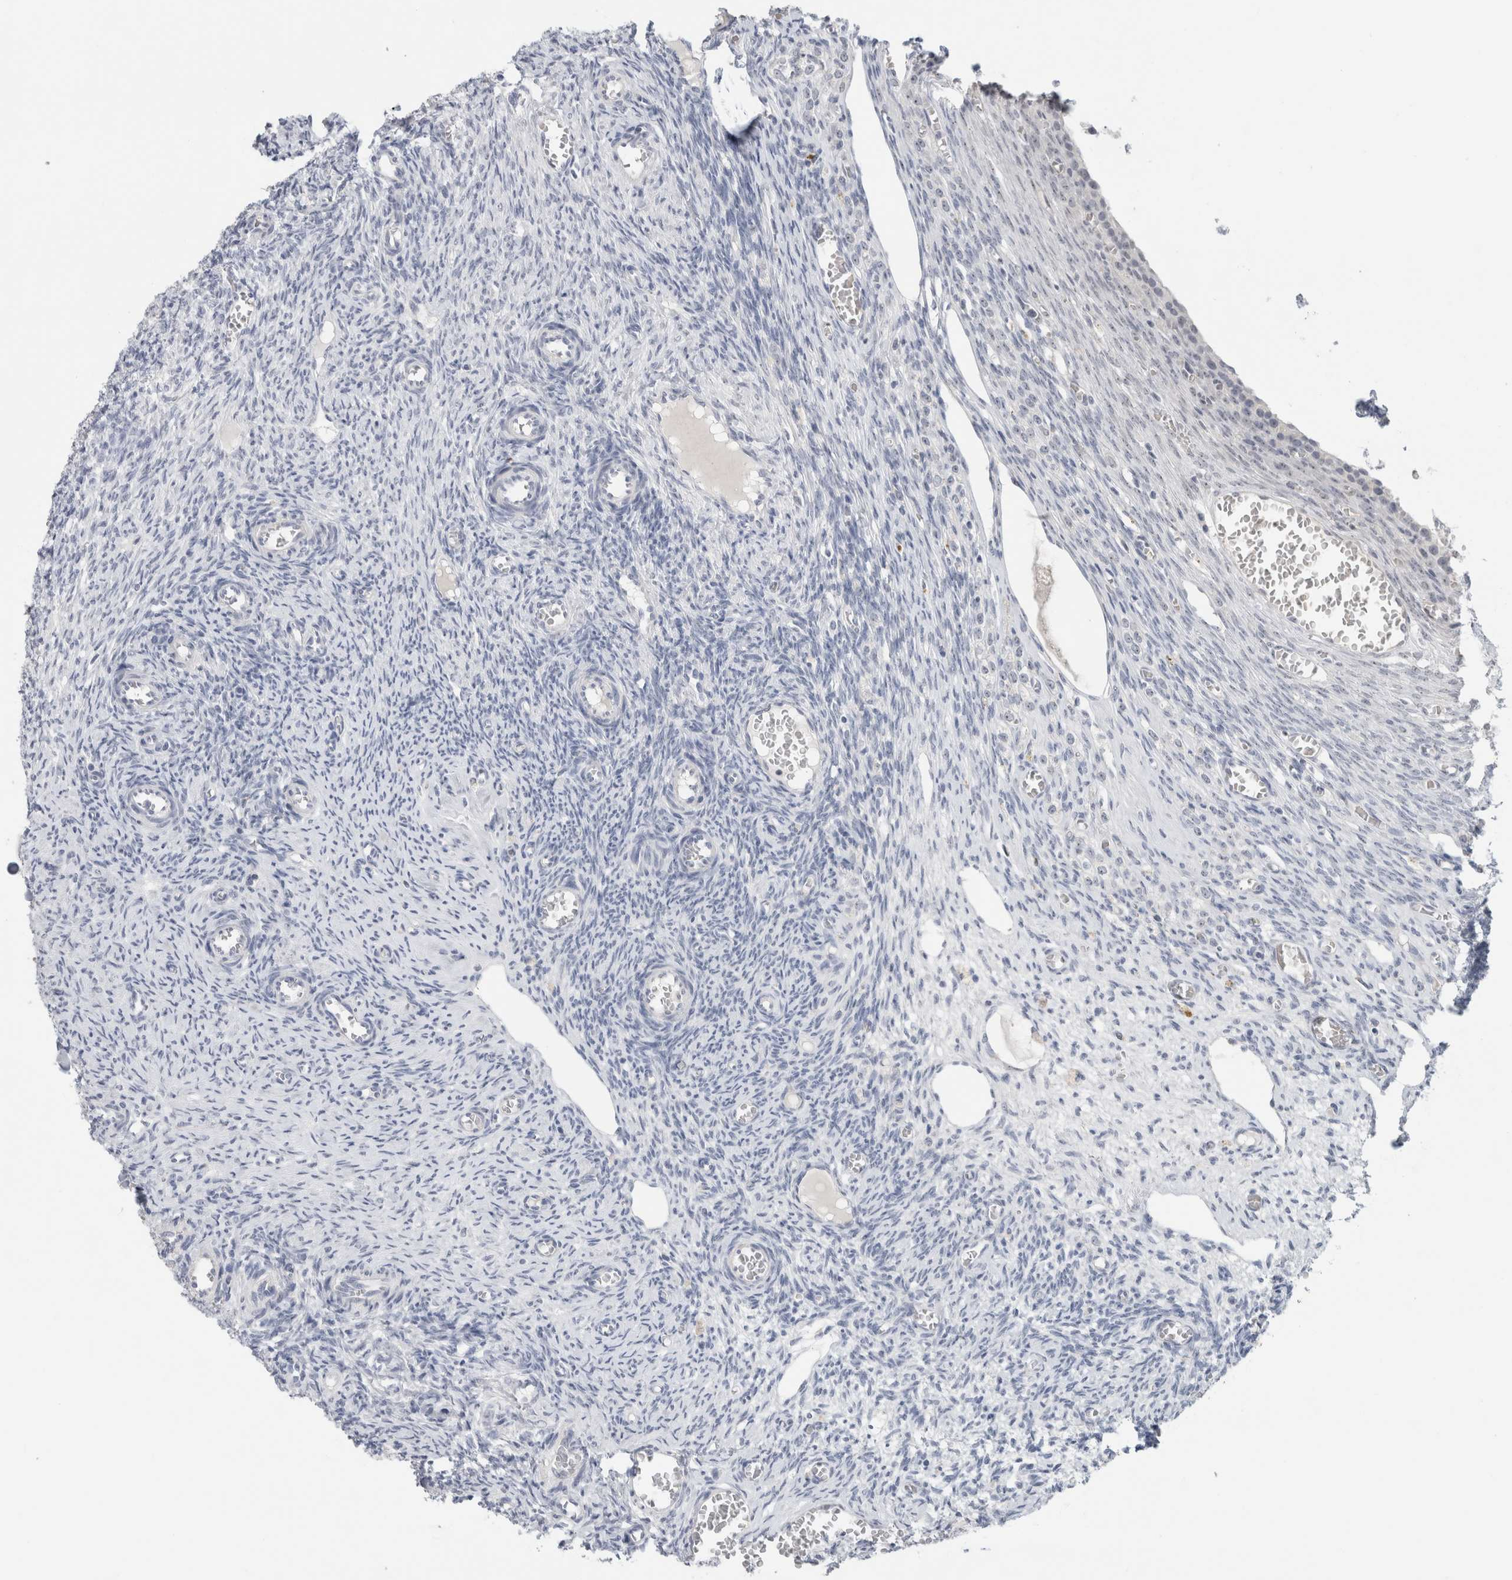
{"staining": {"intensity": "negative", "quantity": "none", "location": "none"}, "tissue": "ovary", "cell_type": "Follicle cells", "image_type": "normal", "snomed": [{"axis": "morphology", "description": "Normal tissue, NOS"}, {"axis": "topography", "description": "Ovary"}], "caption": "Follicle cells show no significant positivity in unremarkable ovary. (Stains: DAB (3,3'-diaminobenzidine) immunohistochemistry (IHC) with hematoxylin counter stain, Microscopy: brightfield microscopy at high magnification).", "gene": "FMR1NB", "patient": {"sex": "female", "age": 27}}